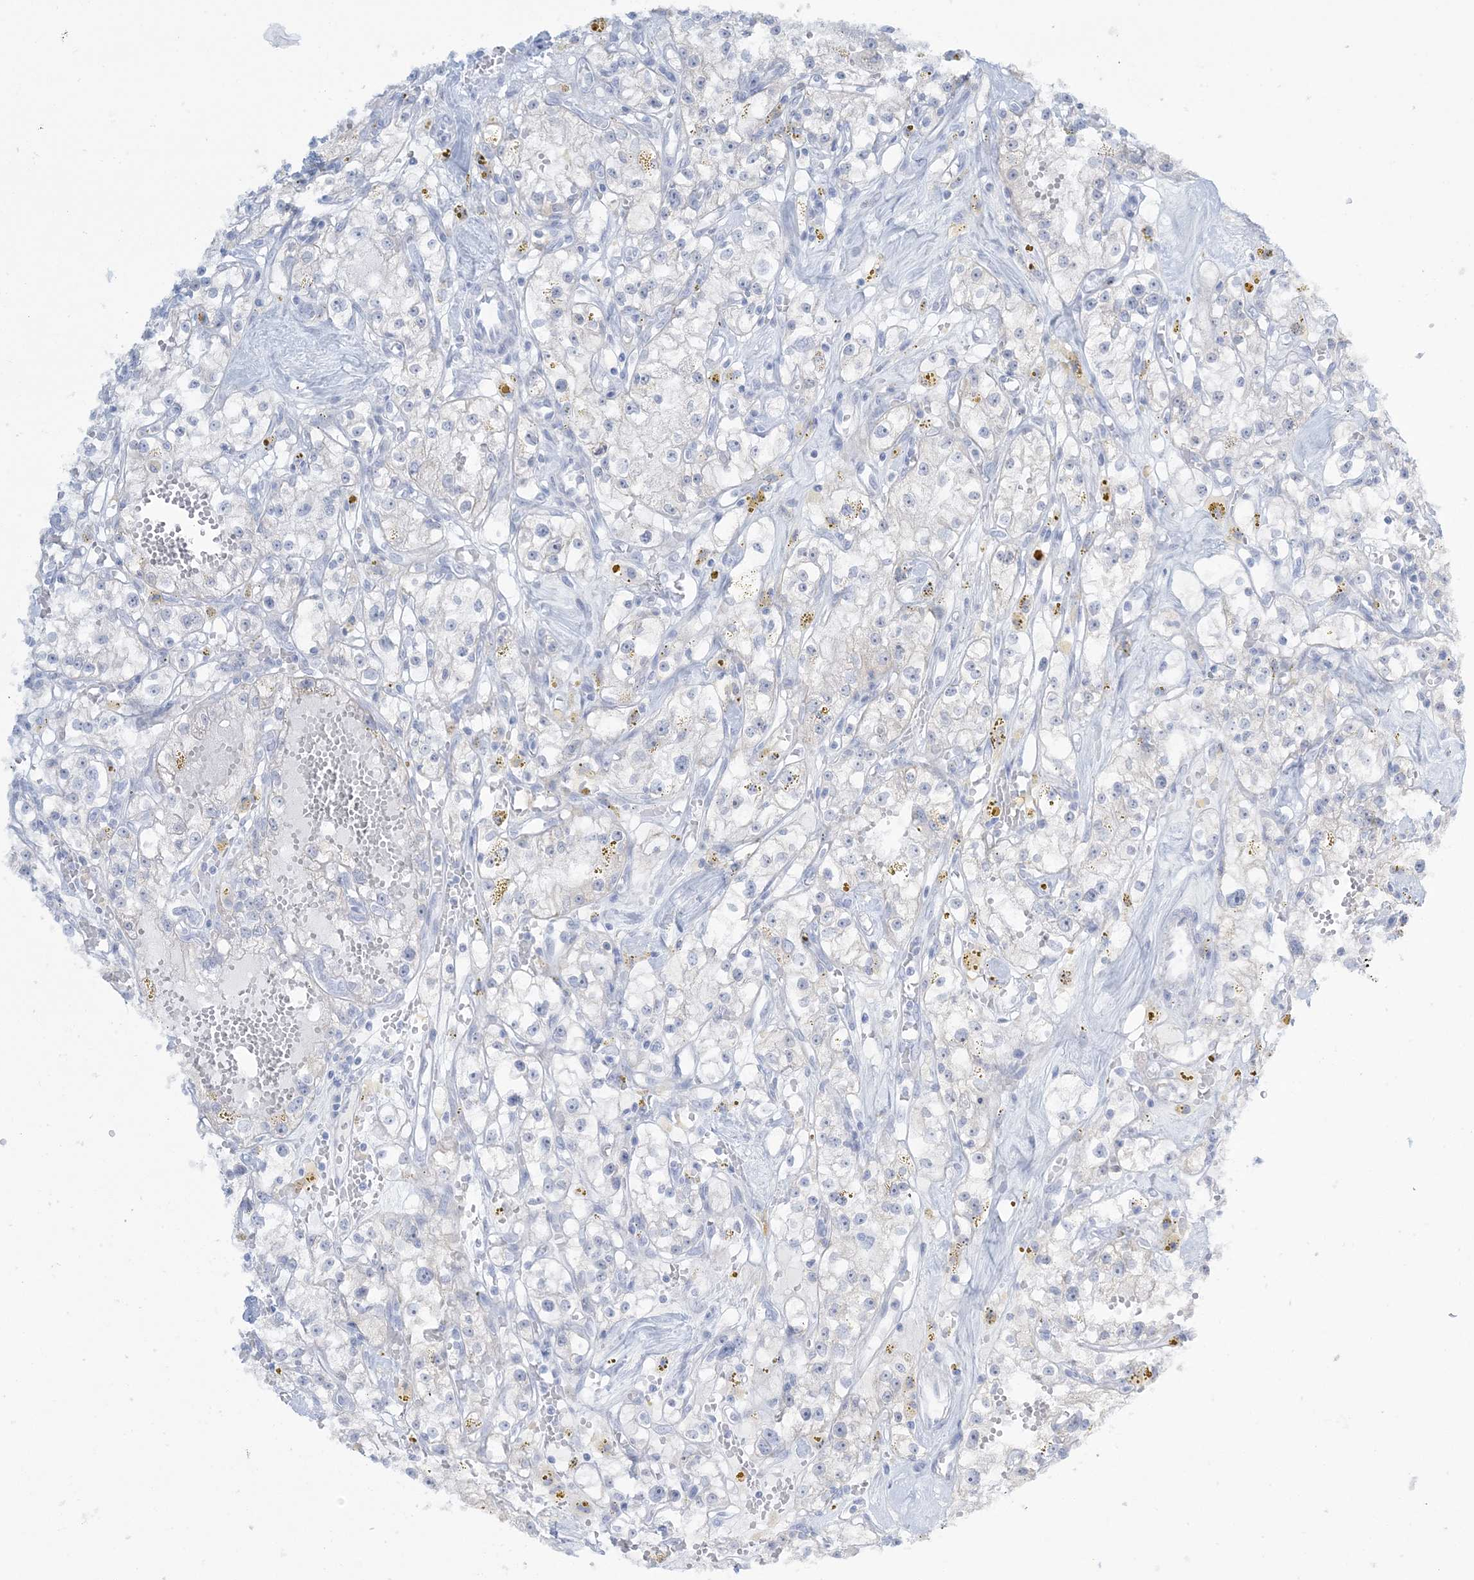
{"staining": {"intensity": "negative", "quantity": "none", "location": "none"}, "tissue": "renal cancer", "cell_type": "Tumor cells", "image_type": "cancer", "snomed": [{"axis": "morphology", "description": "Adenocarcinoma, NOS"}, {"axis": "topography", "description": "Kidney"}], "caption": "An immunohistochemistry (IHC) micrograph of renal cancer is shown. There is no staining in tumor cells of renal cancer.", "gene": "AGXT", "patient": {"sex": "male", "age": 56}}